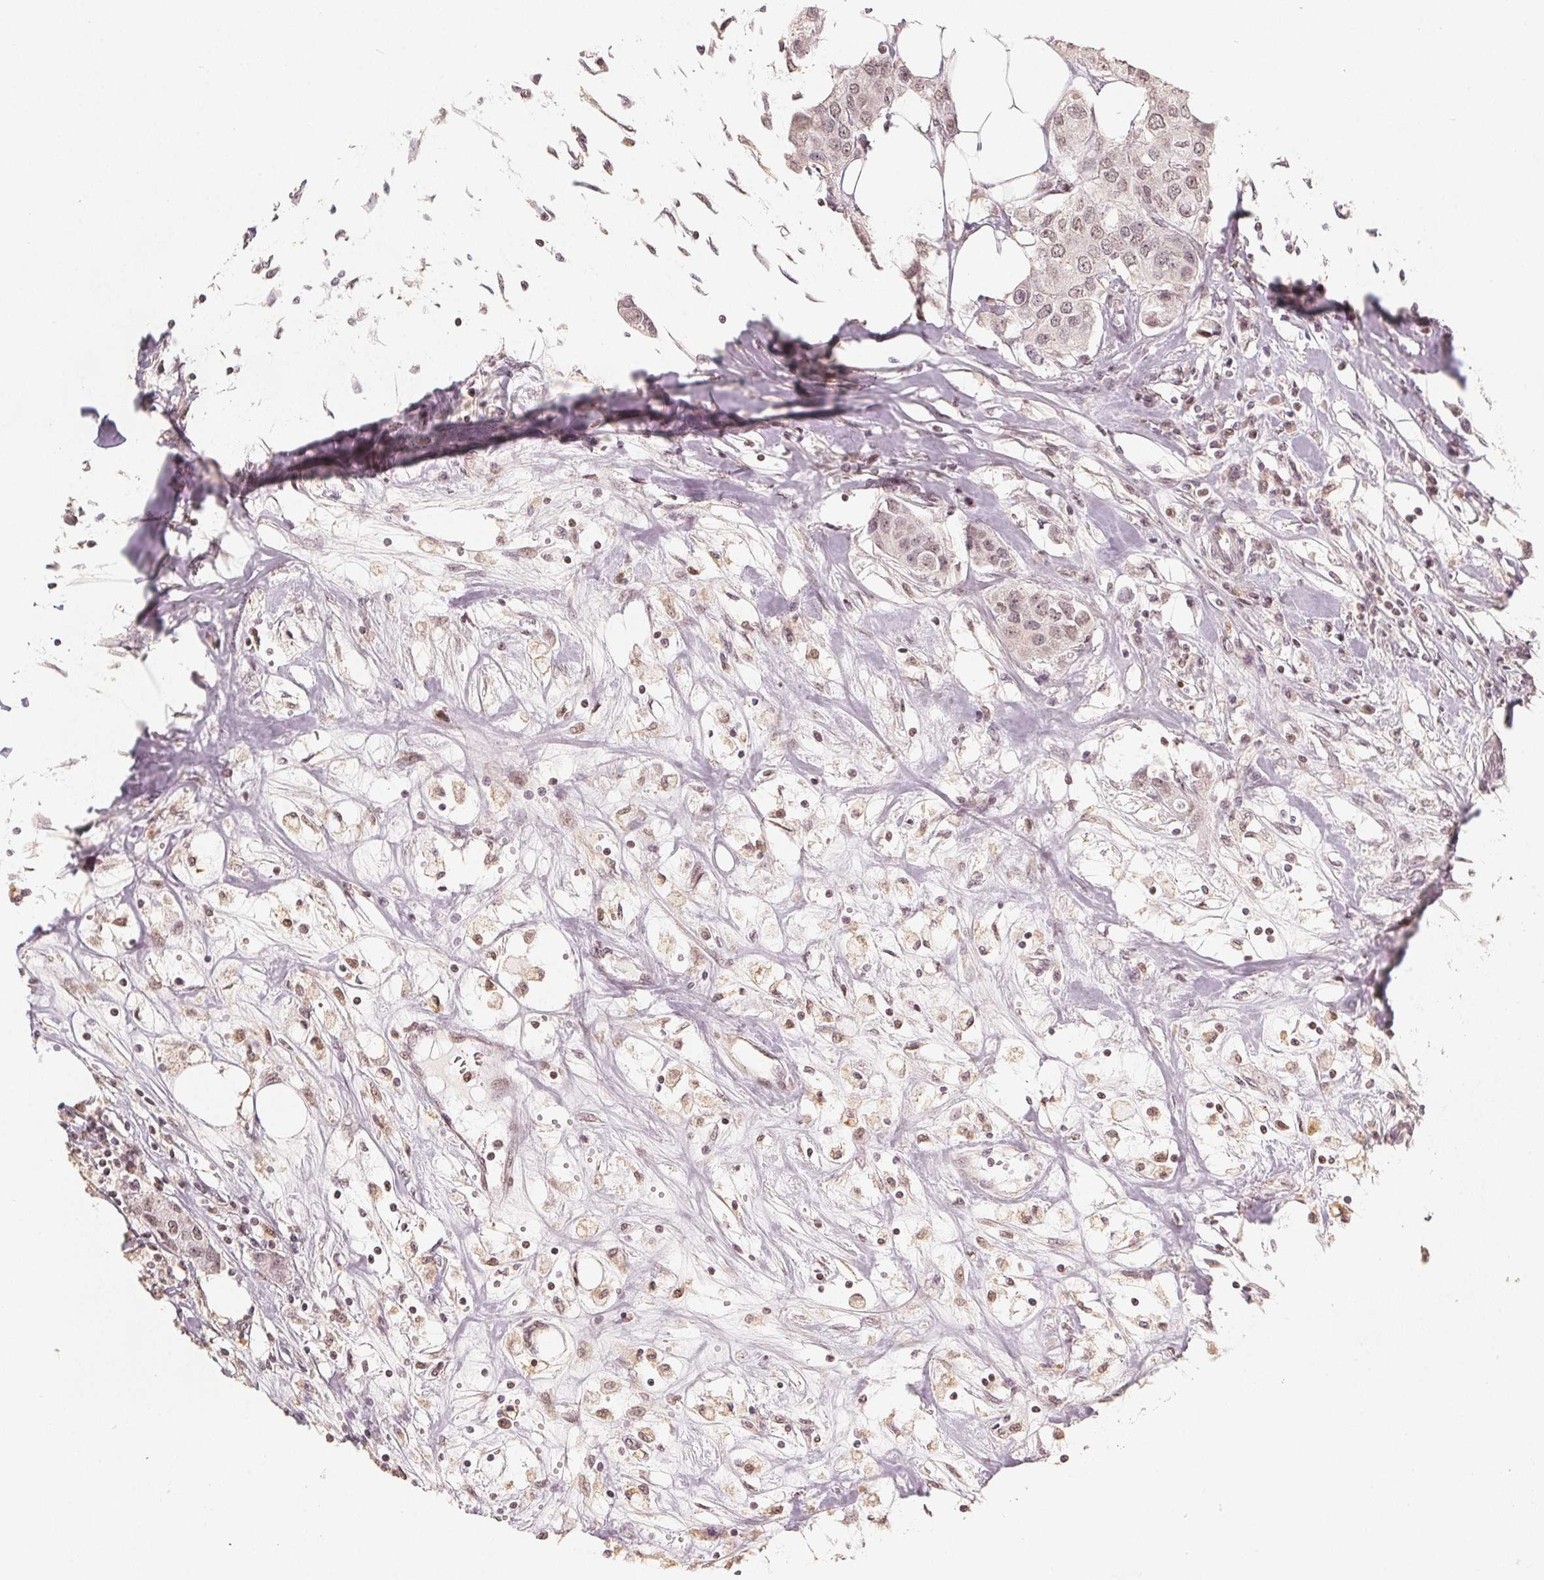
{"staining": {"intensity": "weak", "quantity": "25%-75%", "location": "nuclear"}, "tissue": "breast cancer", "cell_type": "Tumor cells", "image_type": "cancer", "snomed": [{"axis": "morphology", "description": "Duct carcinoma"}, {"axis": "topography", "description": "Breast"}], "caption": "A histopathology image of breast intraductal carcinoma stained for a protein exhibits weak nuclear brown staining in tumor cells.", "gene": "CCDC138", "patient": {"sex": "female", "age": 80}}